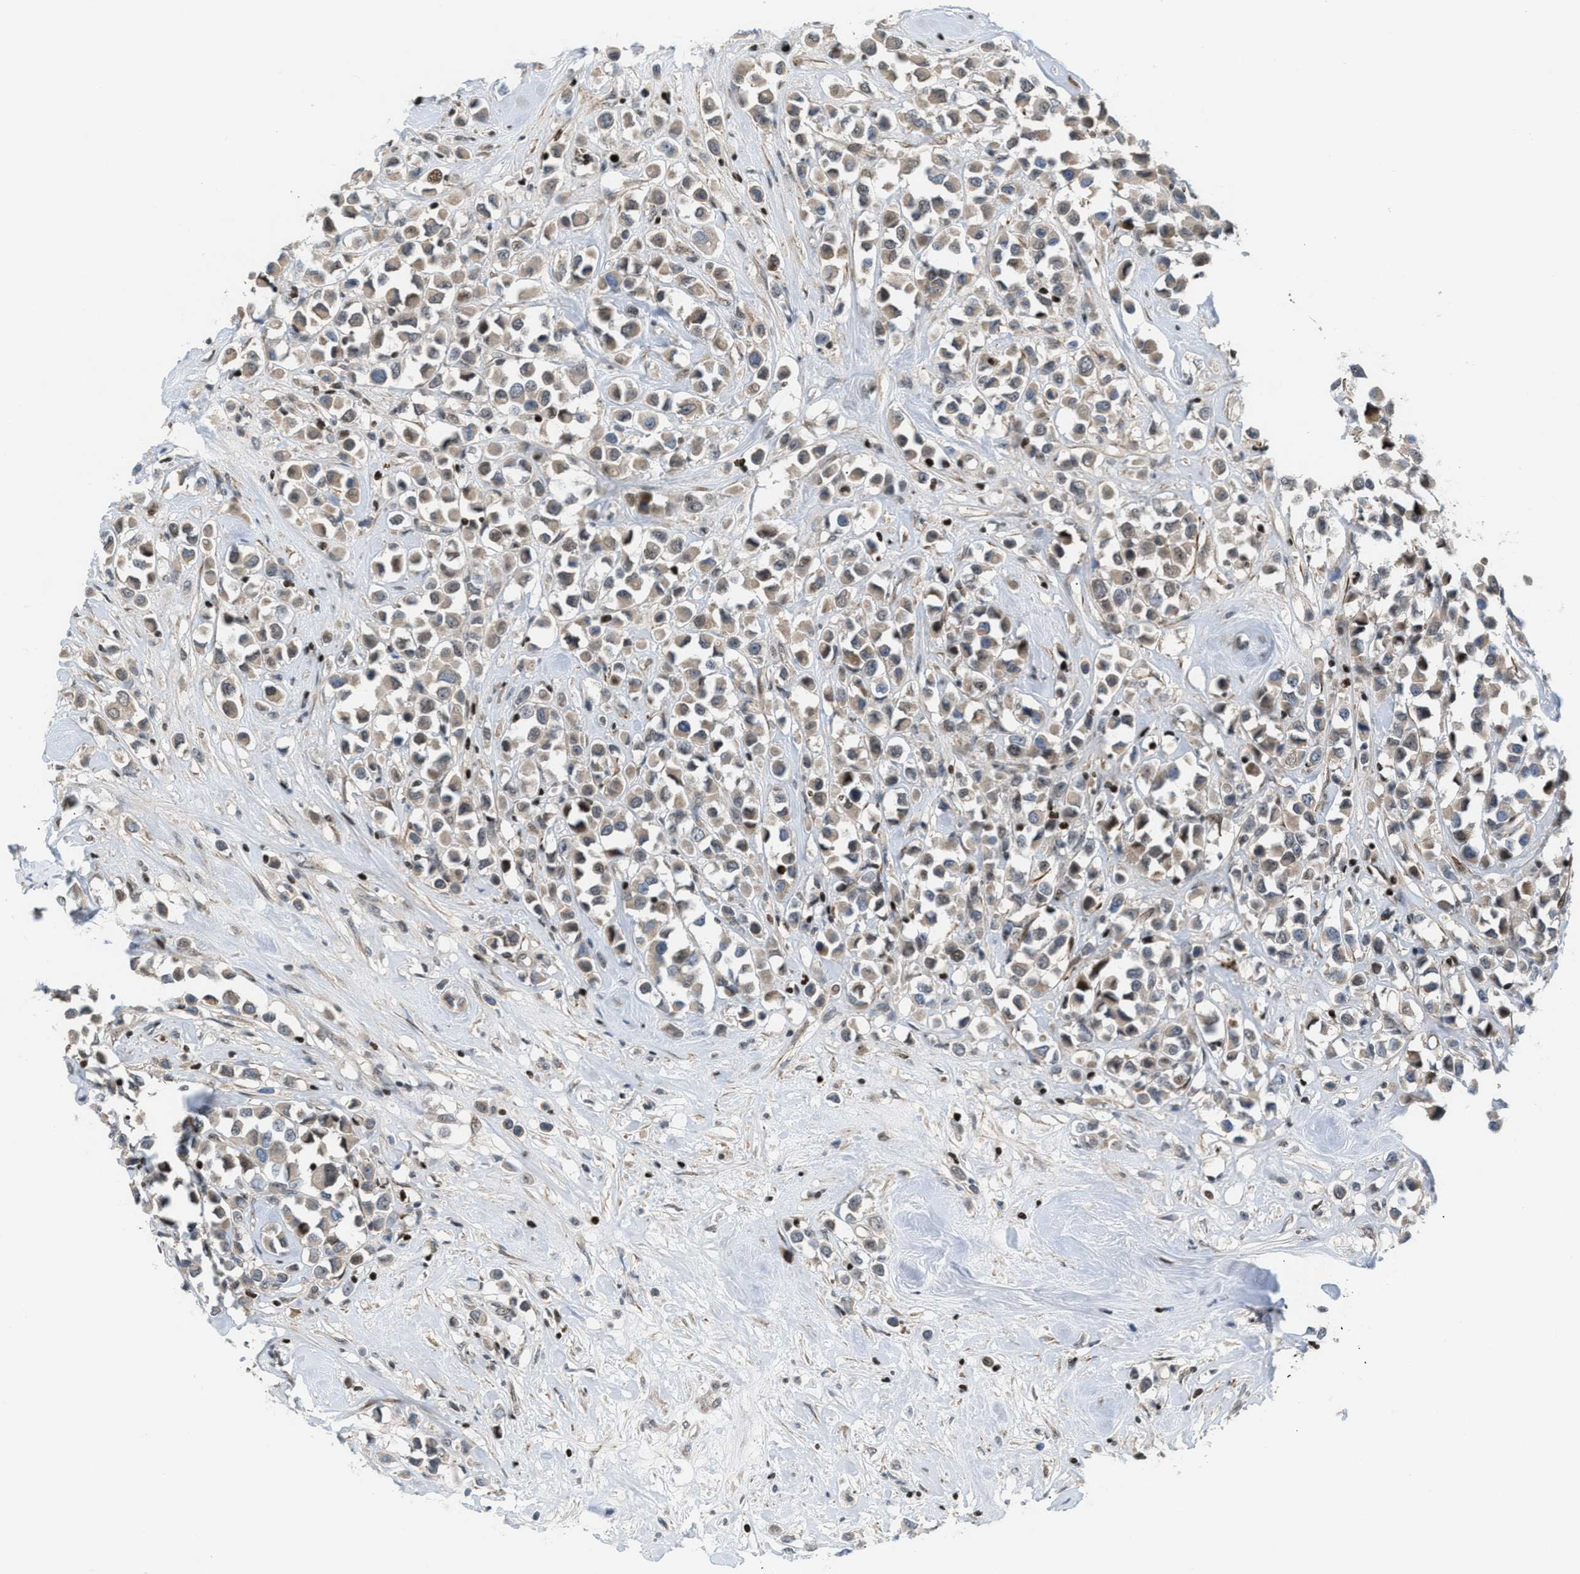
{"staining": {"intensity": "weak", "quantity": ">75%", "location": "cytoplasmic/membranous"}, "tissue": "breast cancer", "cell_type": "Tumor cells", "image_type": "cancer", "snomed": [{"axis": "morphology", "description": "Duct carcinoma"}, {"axis": "topography", "description": "Breast"}], "caption": "Breast cancer stained with DAB (3,3'-diaminobenzidine) immunohistochemistry exhibits low levels of weak cytoplasmic/membranous positivity in approximately >75% of tumor cells.", "gene": "ZNF276", "patient": {"sex": "female", "age": 61}}